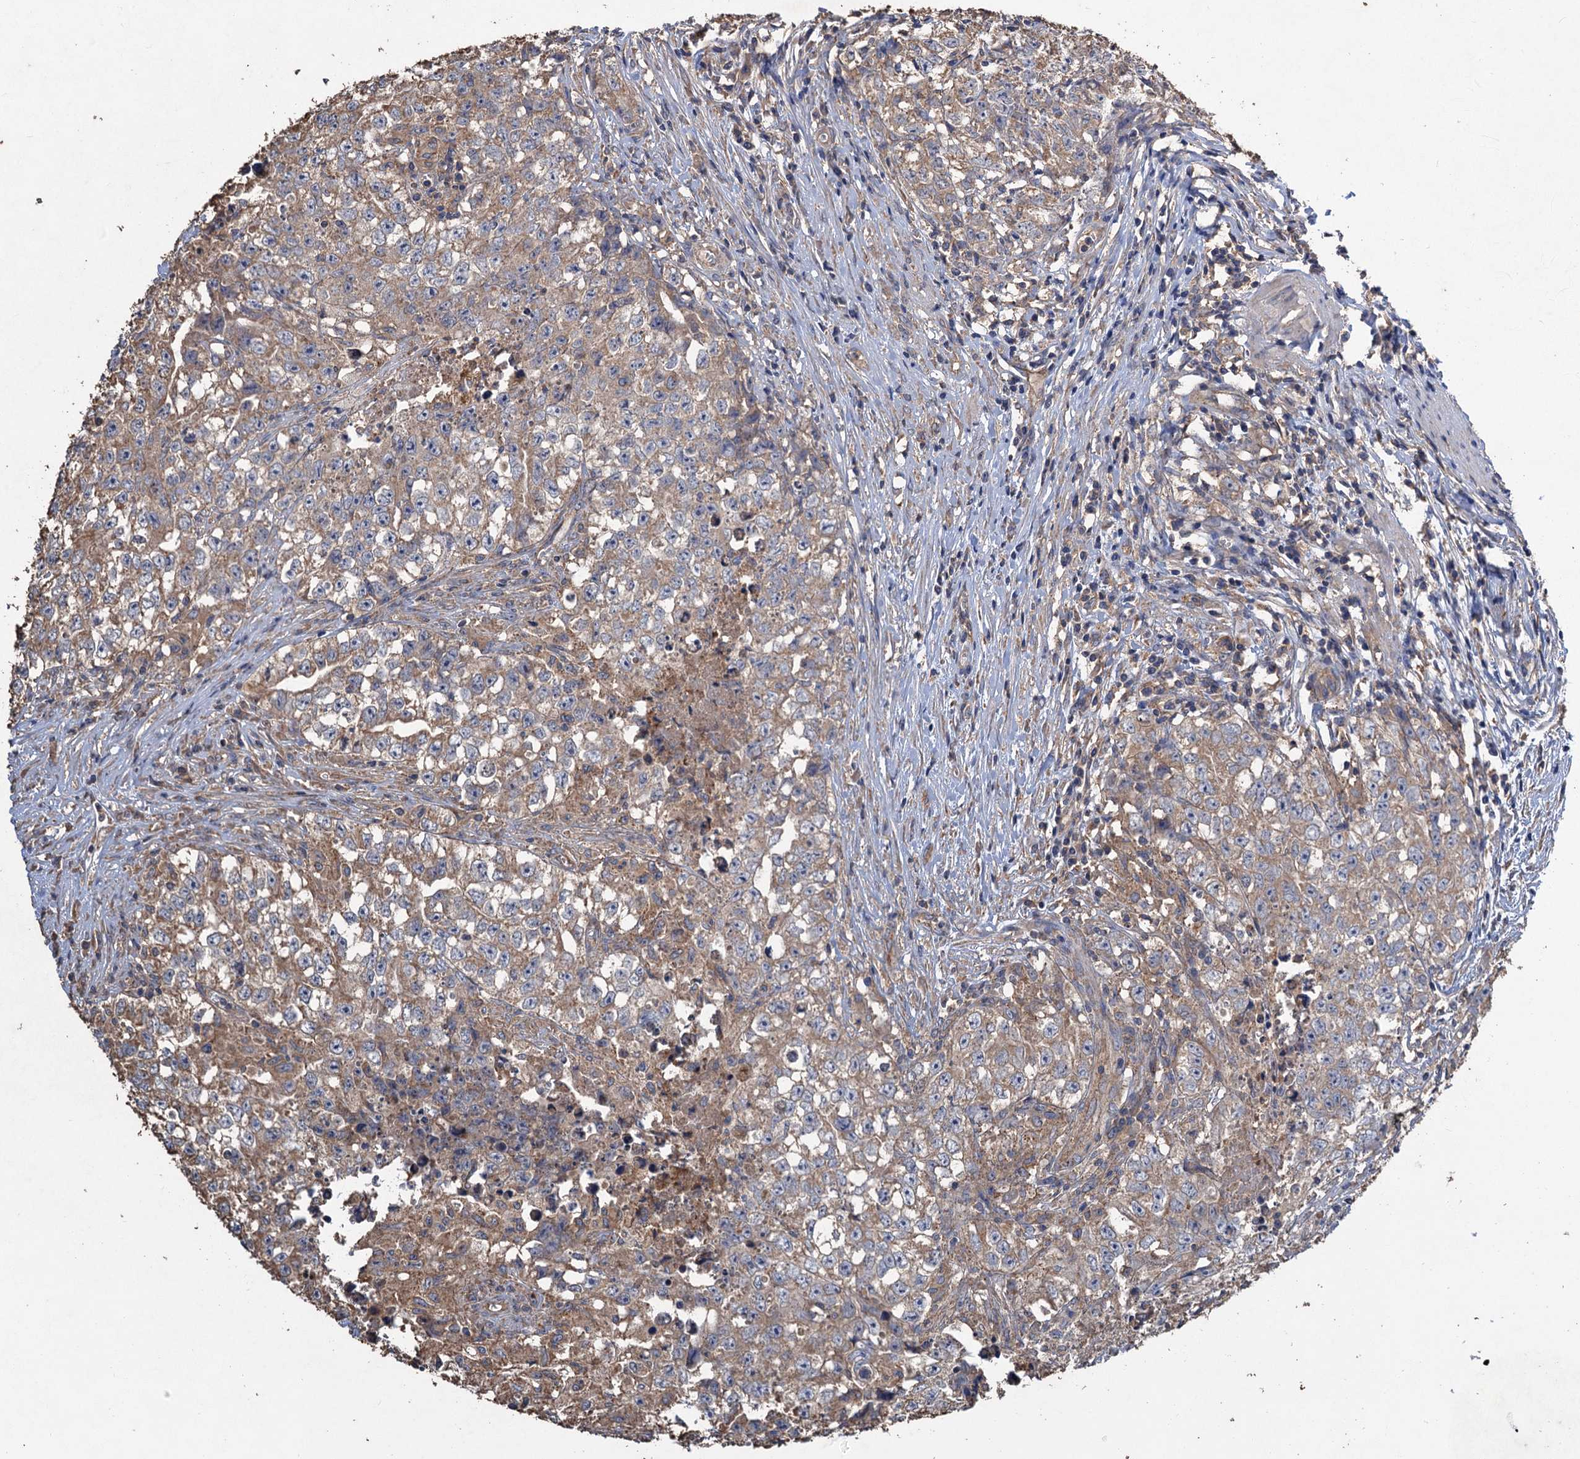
{"staining": {"intensity": "weak", "quantity": ">75%", "location": "cytoplasmic/membranous"}, "tissue": "testis cancer", "cell_type": "Tumor cells", "image_type": "cancer", "snomed": [{"axis": "morphology", "description": "Seminoma, NOS"}, {"axis": "morphology", "description": "Carcinoma, Embryonal, NOS"}, {"axis": "topography", "description": "Testis"}], "caption": "Protein expression analysis of human seminoma (testis) reveals weak cytoplasmic/membranous positivity in approximately >75% of tumor cells.", "gene": "SCUBE3", "patient": {"sex": "male", "age": 43}}